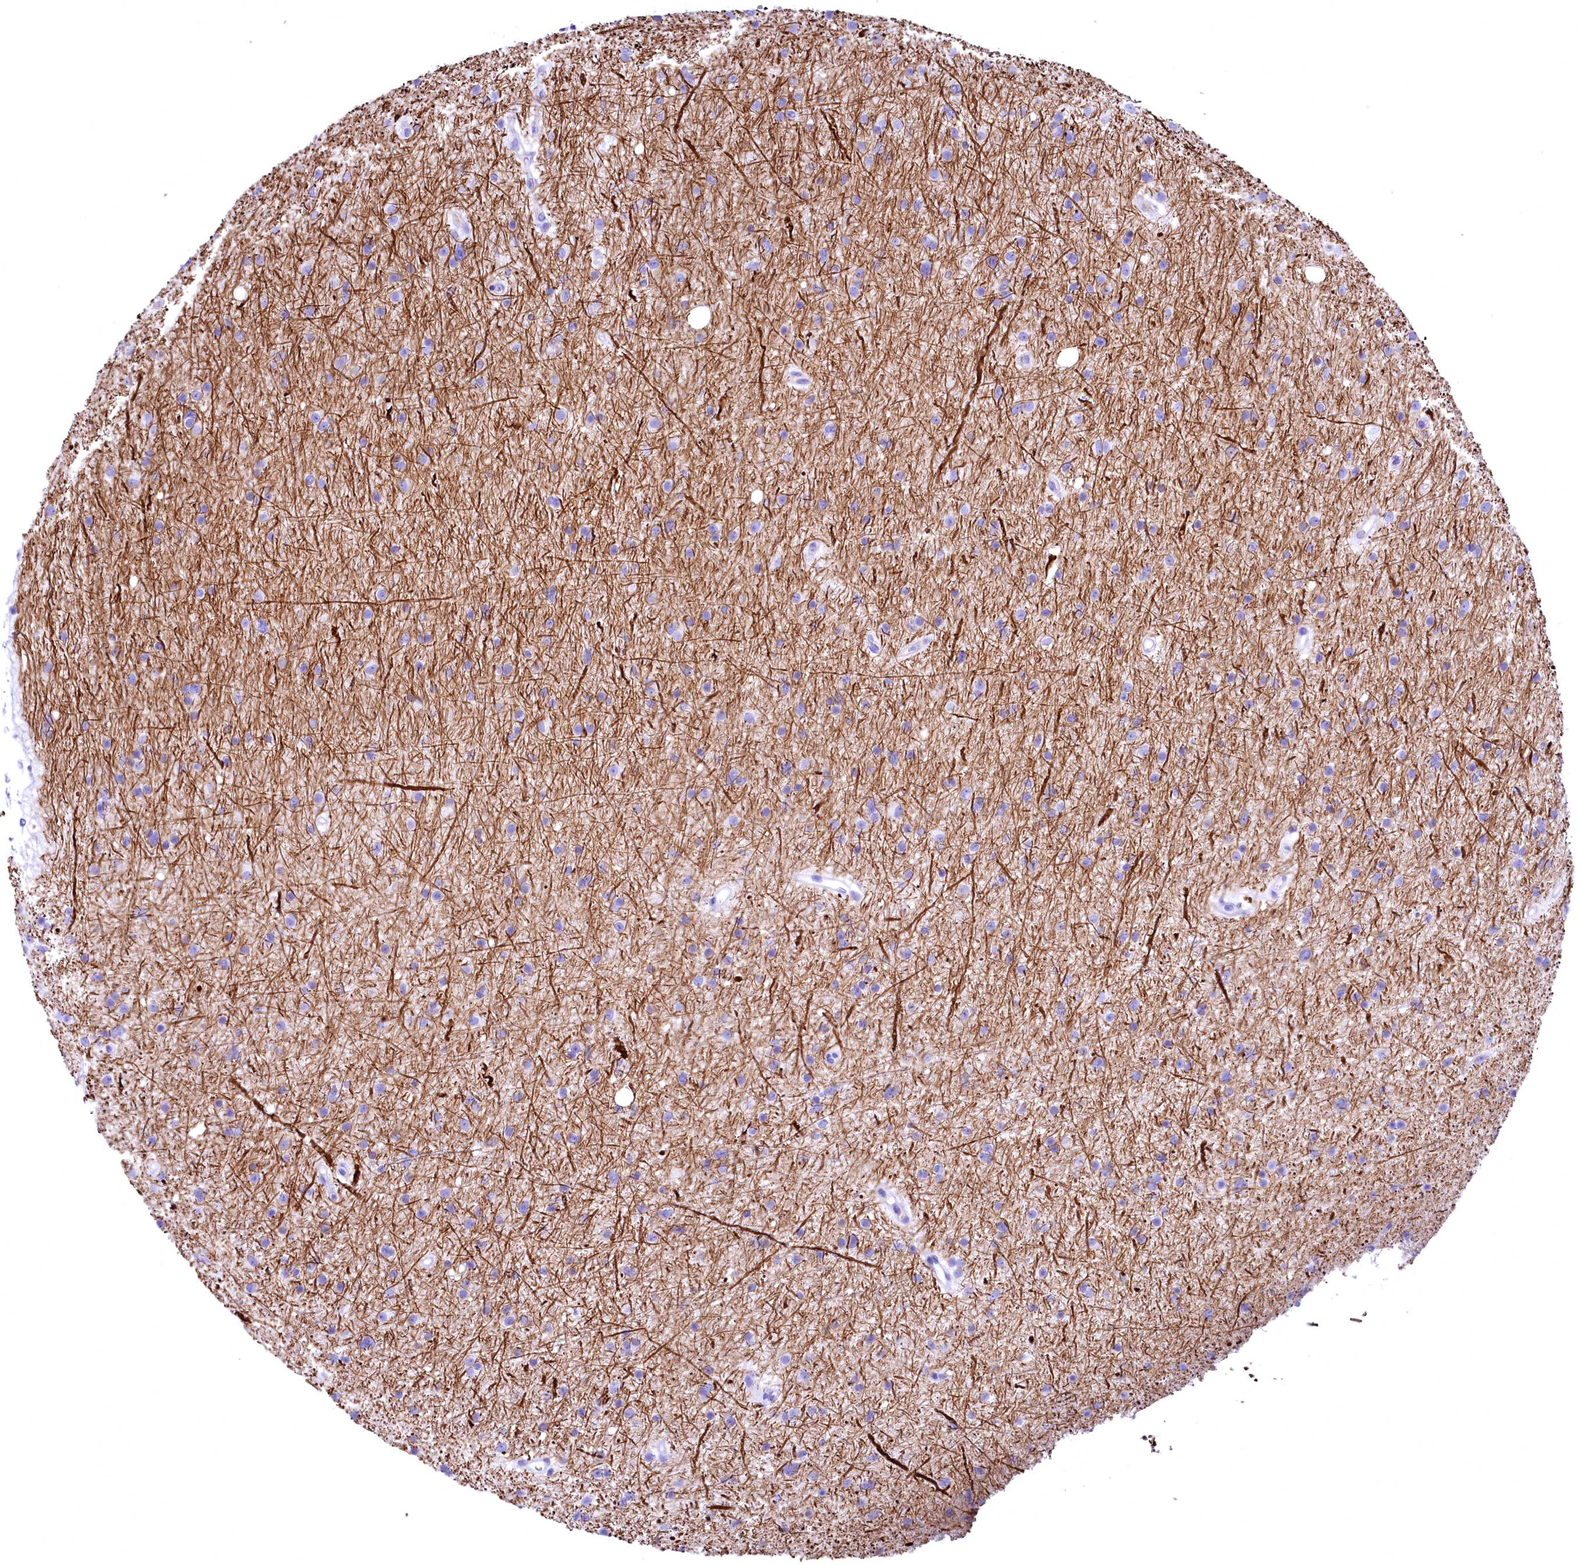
{"staining": {"intensity": "negative", "quantity": "none", "location": "none"}, "tissue": "glioma", "cell_type": "Tumor cells", "image_type": "cancer", "snomed": [{"axis": "morphology", "description": "Glioma, malignant, Low grade"}, {"axis": "topography", "description": "Cerebral cortex"}], "caption": "Histopathology image shows no protein staining in tumor cells of low-grade glioma (malignant) tissue.", "gene": "SKIDA1", "patient": {"sex": "female", "age": 39}}